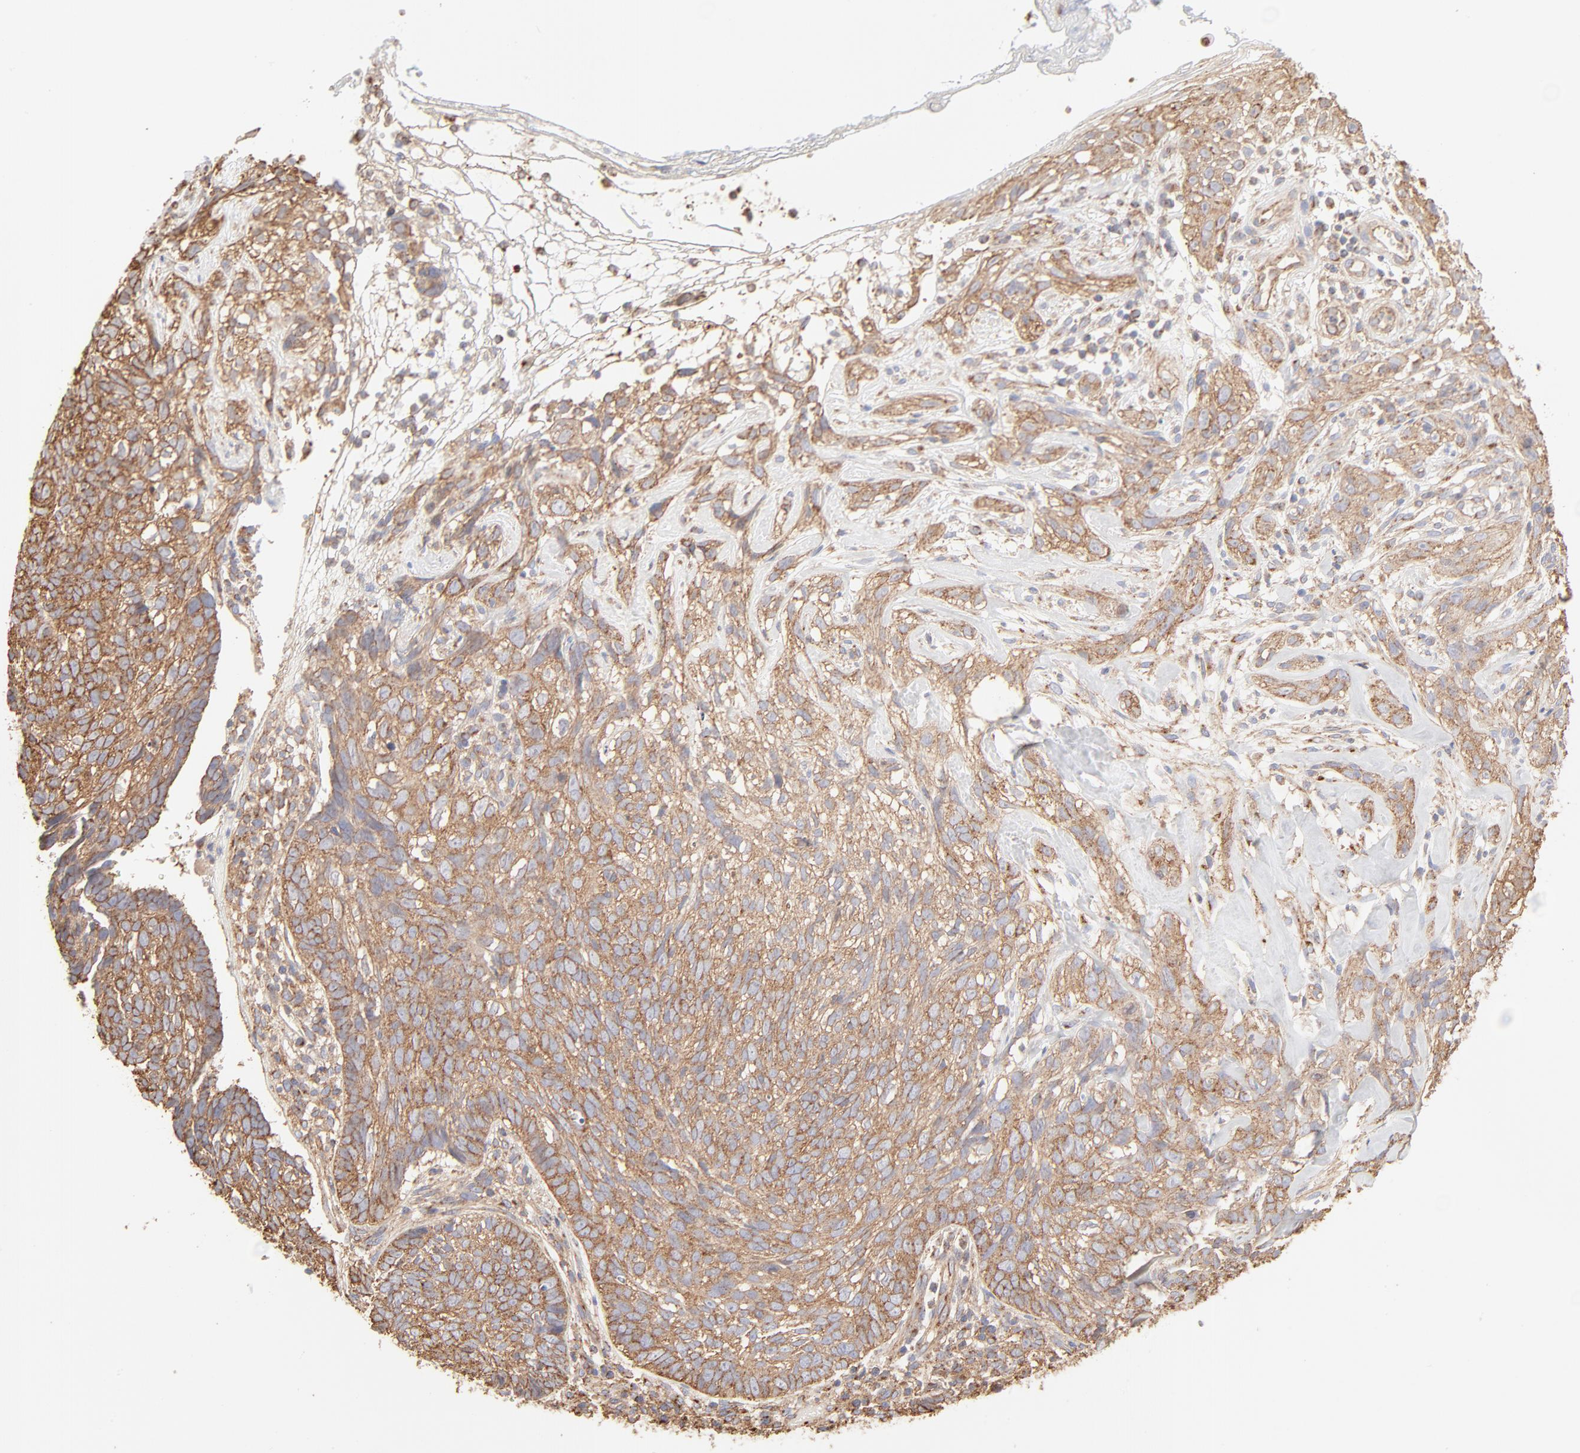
{"staining": {"intensity": "moderate", "quantity": ">75%", "location": "cytoplasmic/membranous"}, "tissue": "skin cancer", "cell_type": "Tumor cells", "image_type": "cancer", "snomed": [{"axis": "morphology", "description": "Basal cell carcinoma"}, {"axis": "topography", "description": "Skin"}], "caption": "A medium amount of moderate cytoplasmic/membranous positivity is identified in about >75% of tumor cells in basal cell carcinoma (skin) tissue.", "gene": "CLTB", "patient": {"sex": "male", "age": 72}}